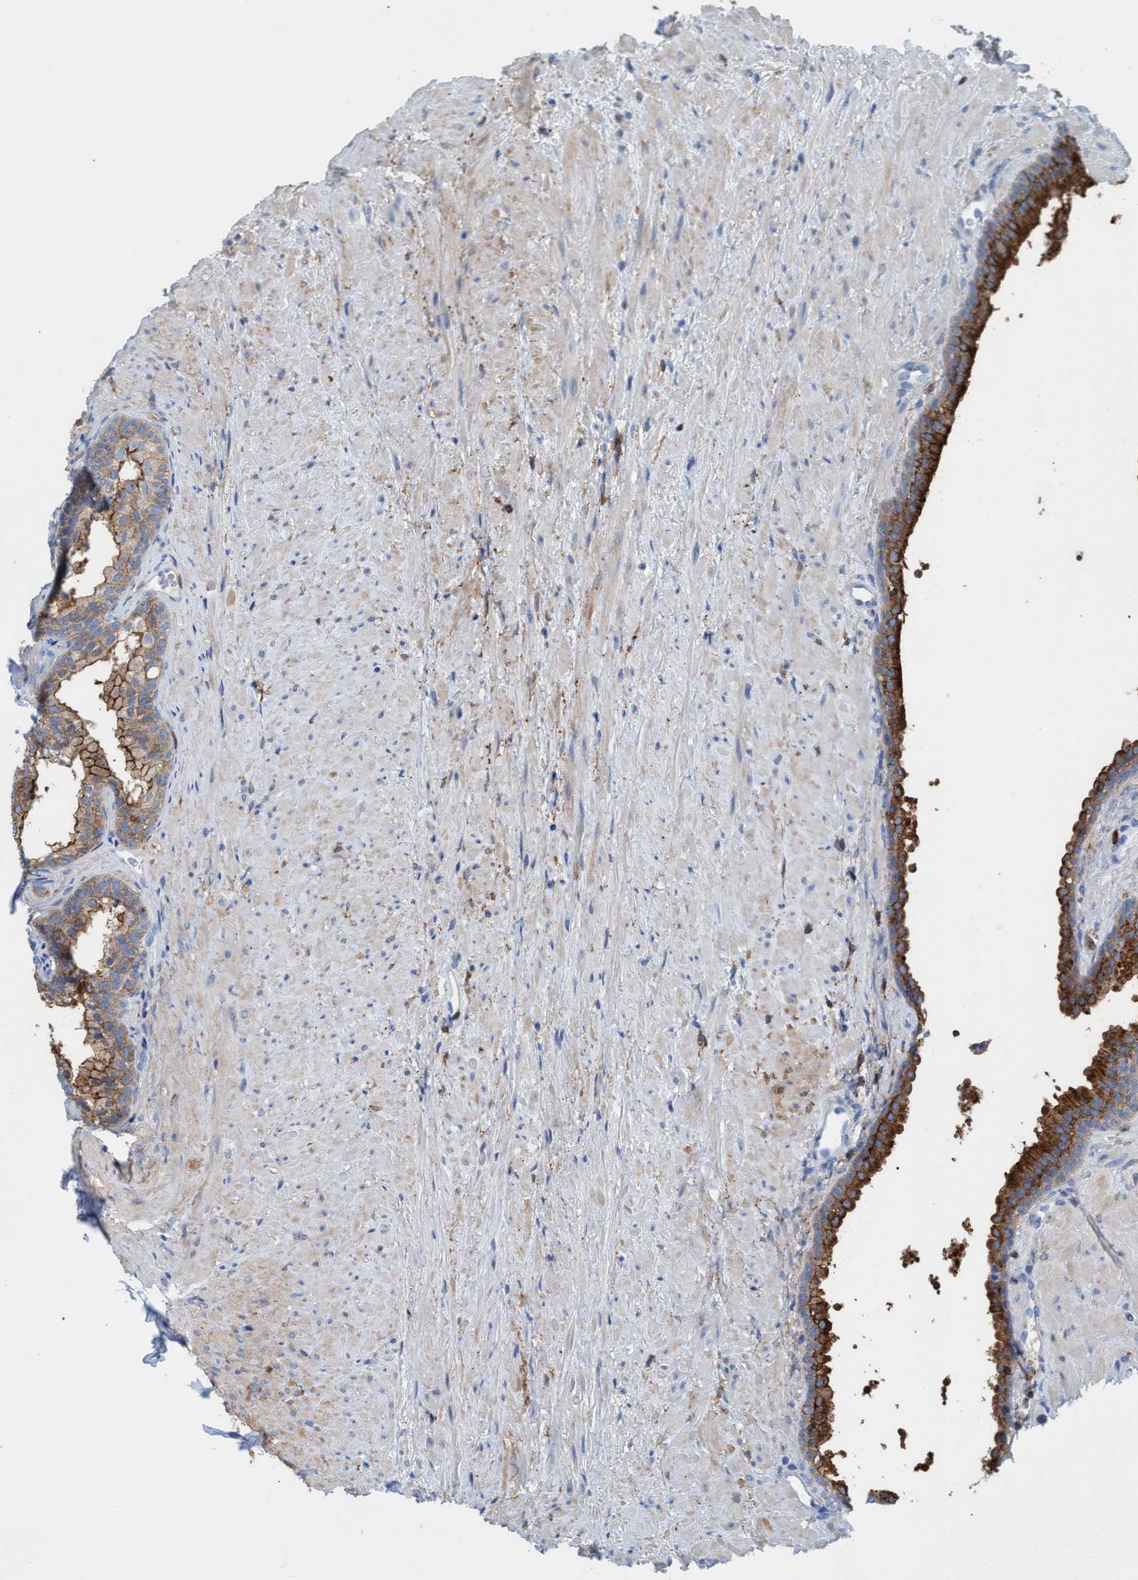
{"staining": {"intensity": "moderate", "quantity": ">75%", "location": "cytoplasmic/membranous"}, "tissue": "prostate", "cell_type": "Glandular cells", "image_type": "normal", "snomed": [{"axis": "morphology", "description": "Normal tissue, NOS"}, {"axis": "topography", "description": "Prostate"}], "caption": "Protein expression analysis of unremarkable human prostate reveals moderate cytoplasmic/membranous positivity in approximately >75% of glandular cells. (IHC, brightfield microscopy, high magnification).", "gene": "EZR", "patient": {"sex": "male", "age": 76}}